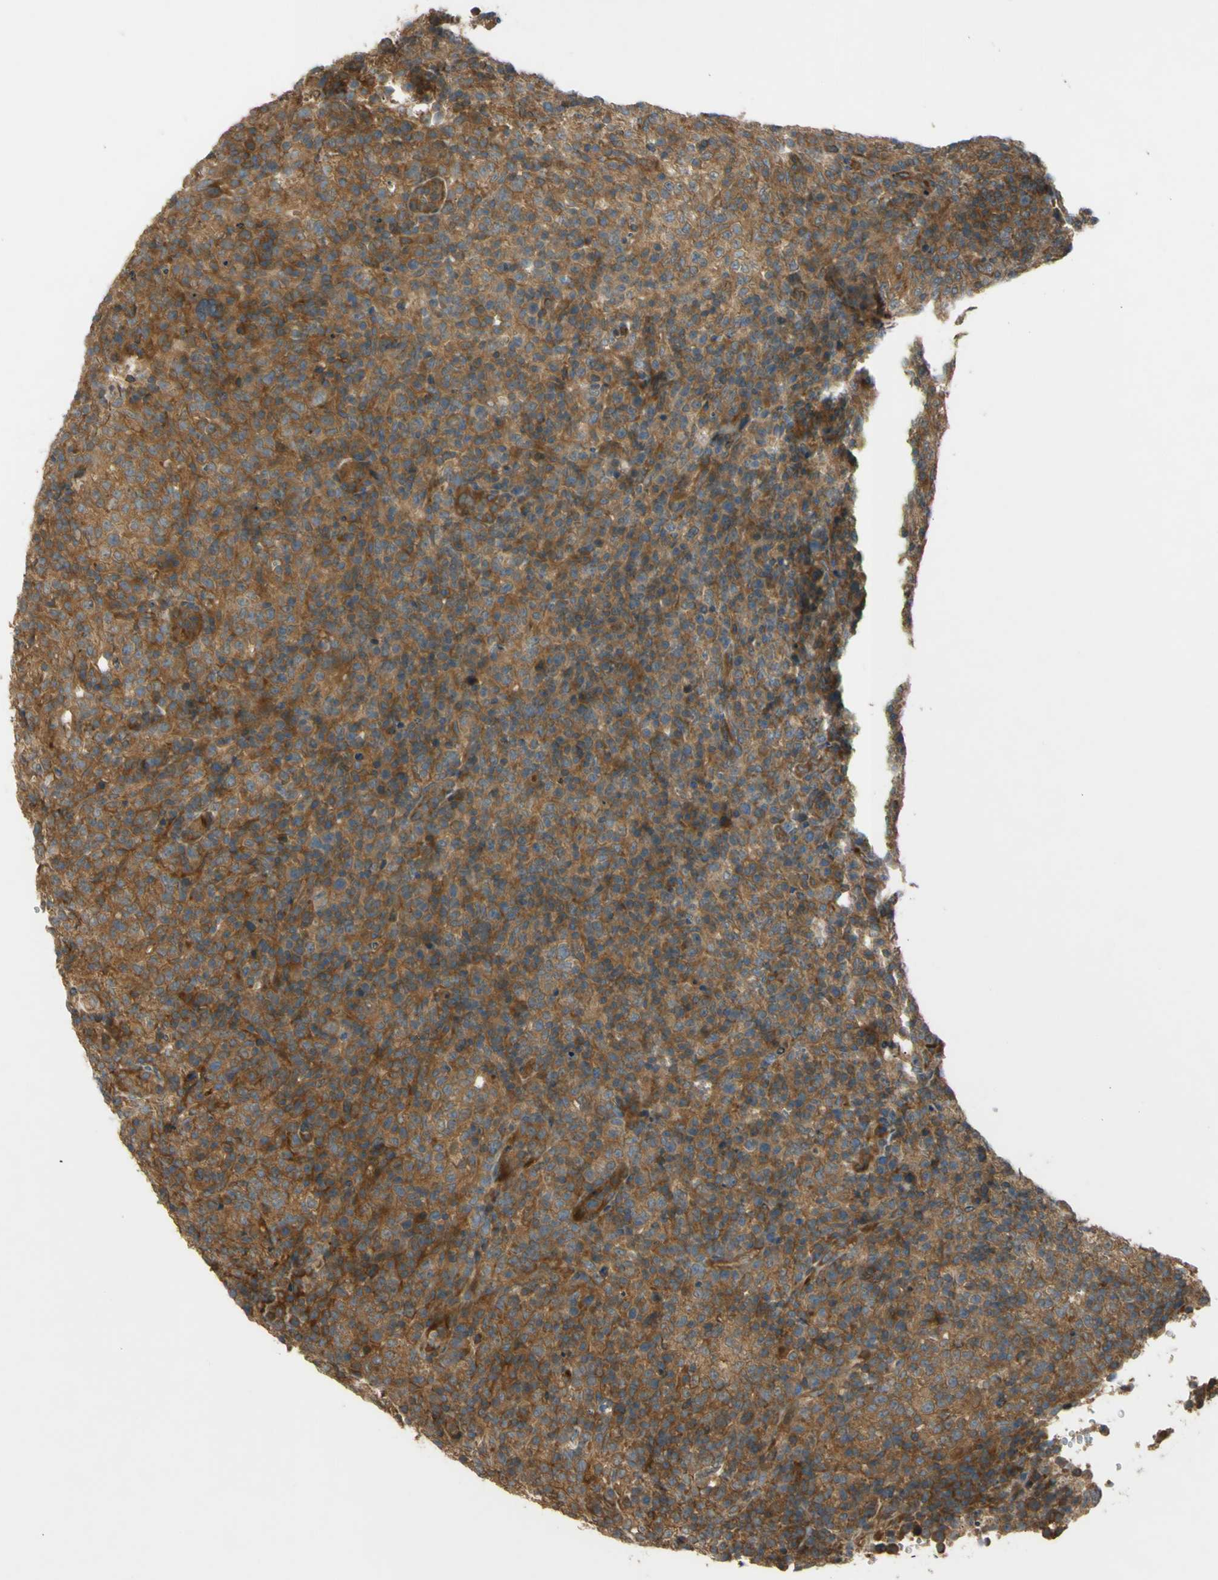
{"staining": {"intensity": "moderate", "quantity": ">75%", "location": "cytoplasmic/membranous"}, "tissue": "lymphoma", "cell_type": "Tumor cells", "image_type": "cancer", "snomed": [{"axis": "morphology", "description": "Malignant lymphoma, non-Hodgkin's type, High grade"}, {"axis": "topography", "description": "Lymph node"}], "caption": "Brown immunohistochemical staining in human lymphoma shows moderate cytoplasmic/membranous positivity in about >75% of tumor cells.", "gene": "FLII", "patient": {"sex": "female", "age": 76}}